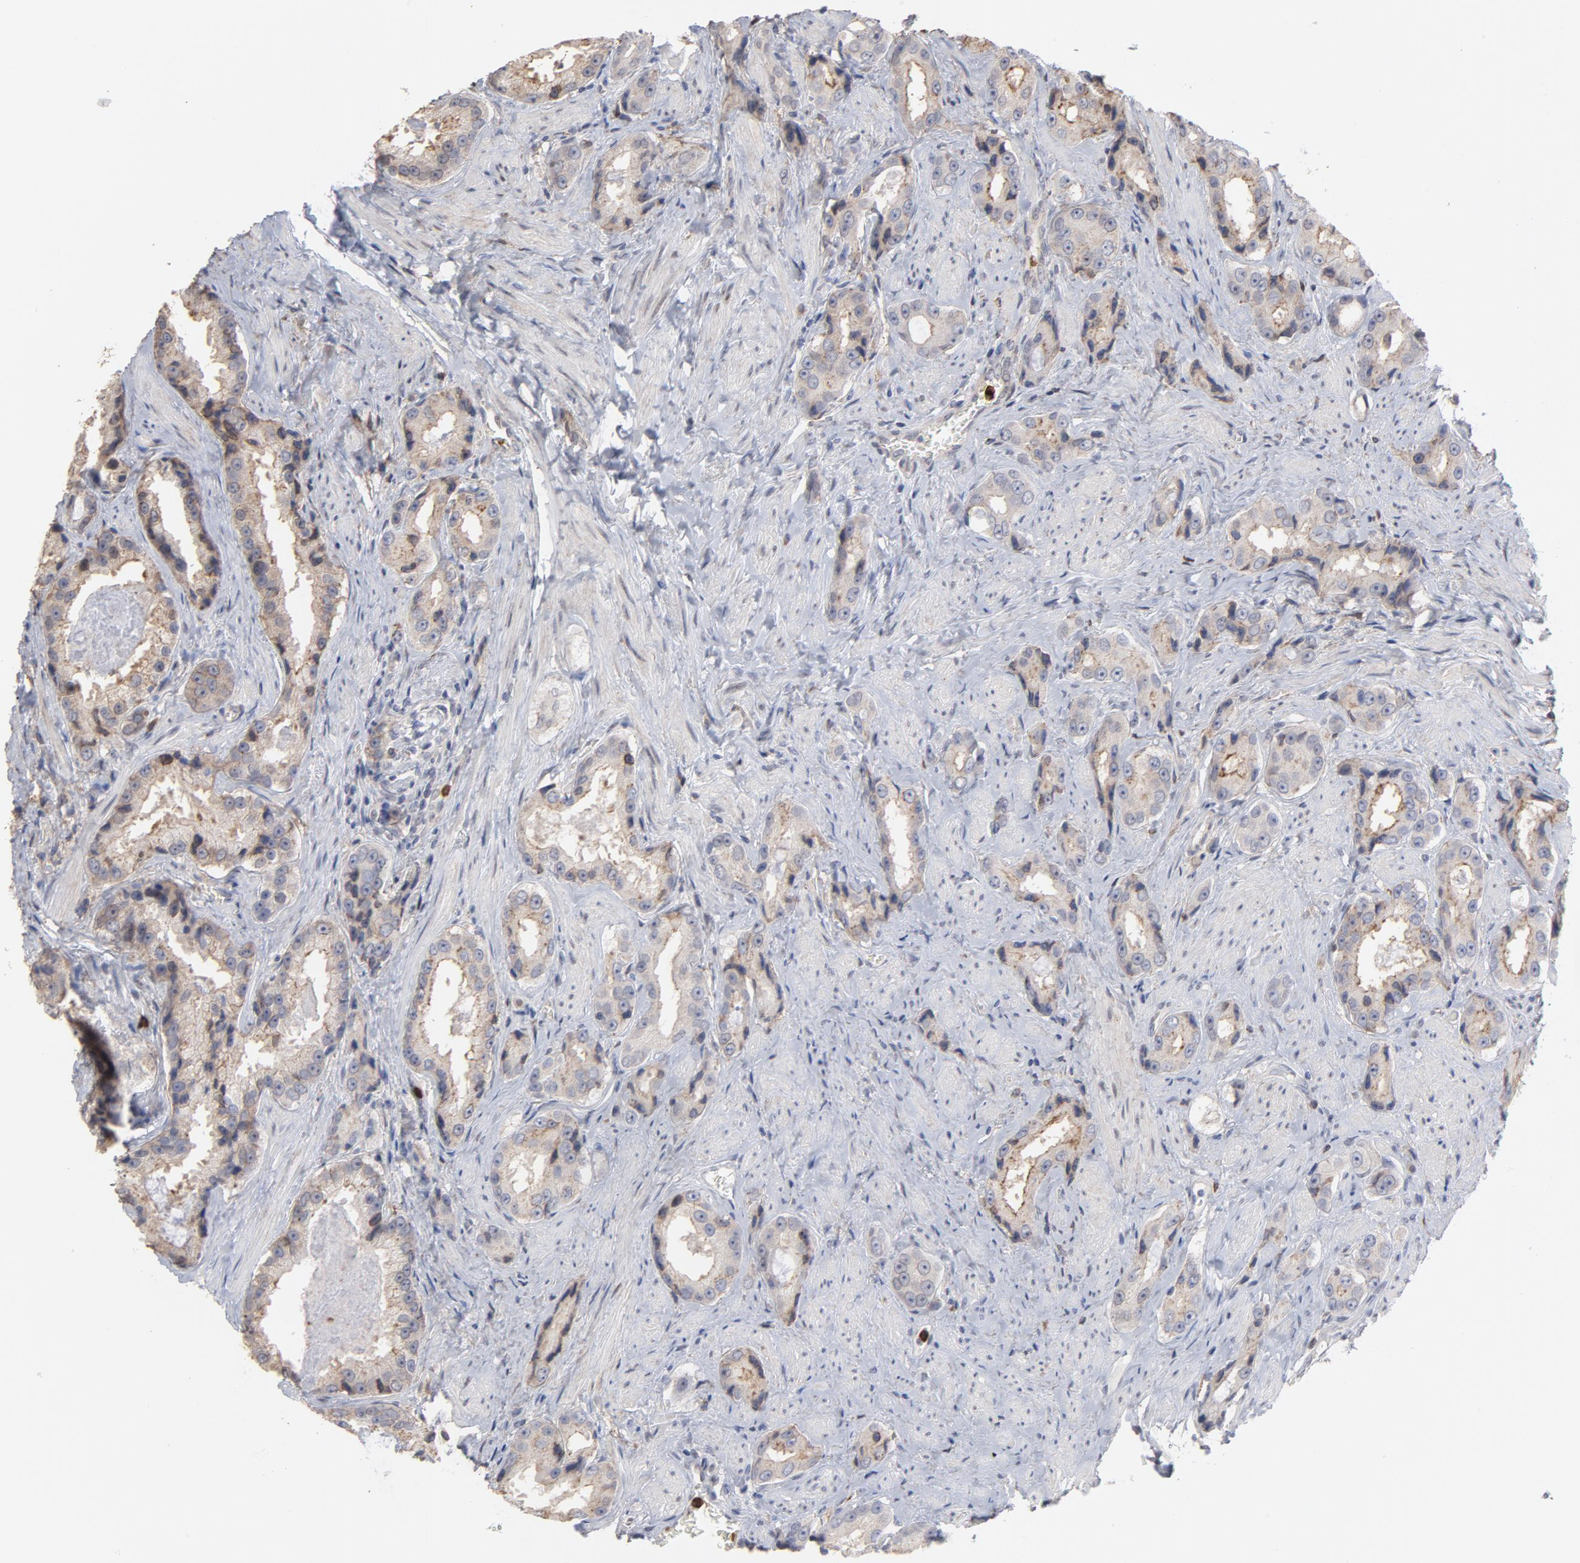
{"staining": {"intensity": "moderate", "quantity": ">75%", "location": "cytoplasmic/membranous"}, "tissue": "prostate cancer", "cell_type": "Tumor cells", "image_type": "cancer", "snomed": [{"axis": "morphology", "description": "Adenocarcinoma, Medium grade"}, {"axis": "topography", "description": "Prostate"}], "caption": "Protein analysis of prostate medium-grade adenocarcinoma tissue demonstrates moderate cytoplasmic/membranous expression in about >75% of tumor cells.", "gene": "PNMA1", "patient": {"sex": "male", "age": 60}}